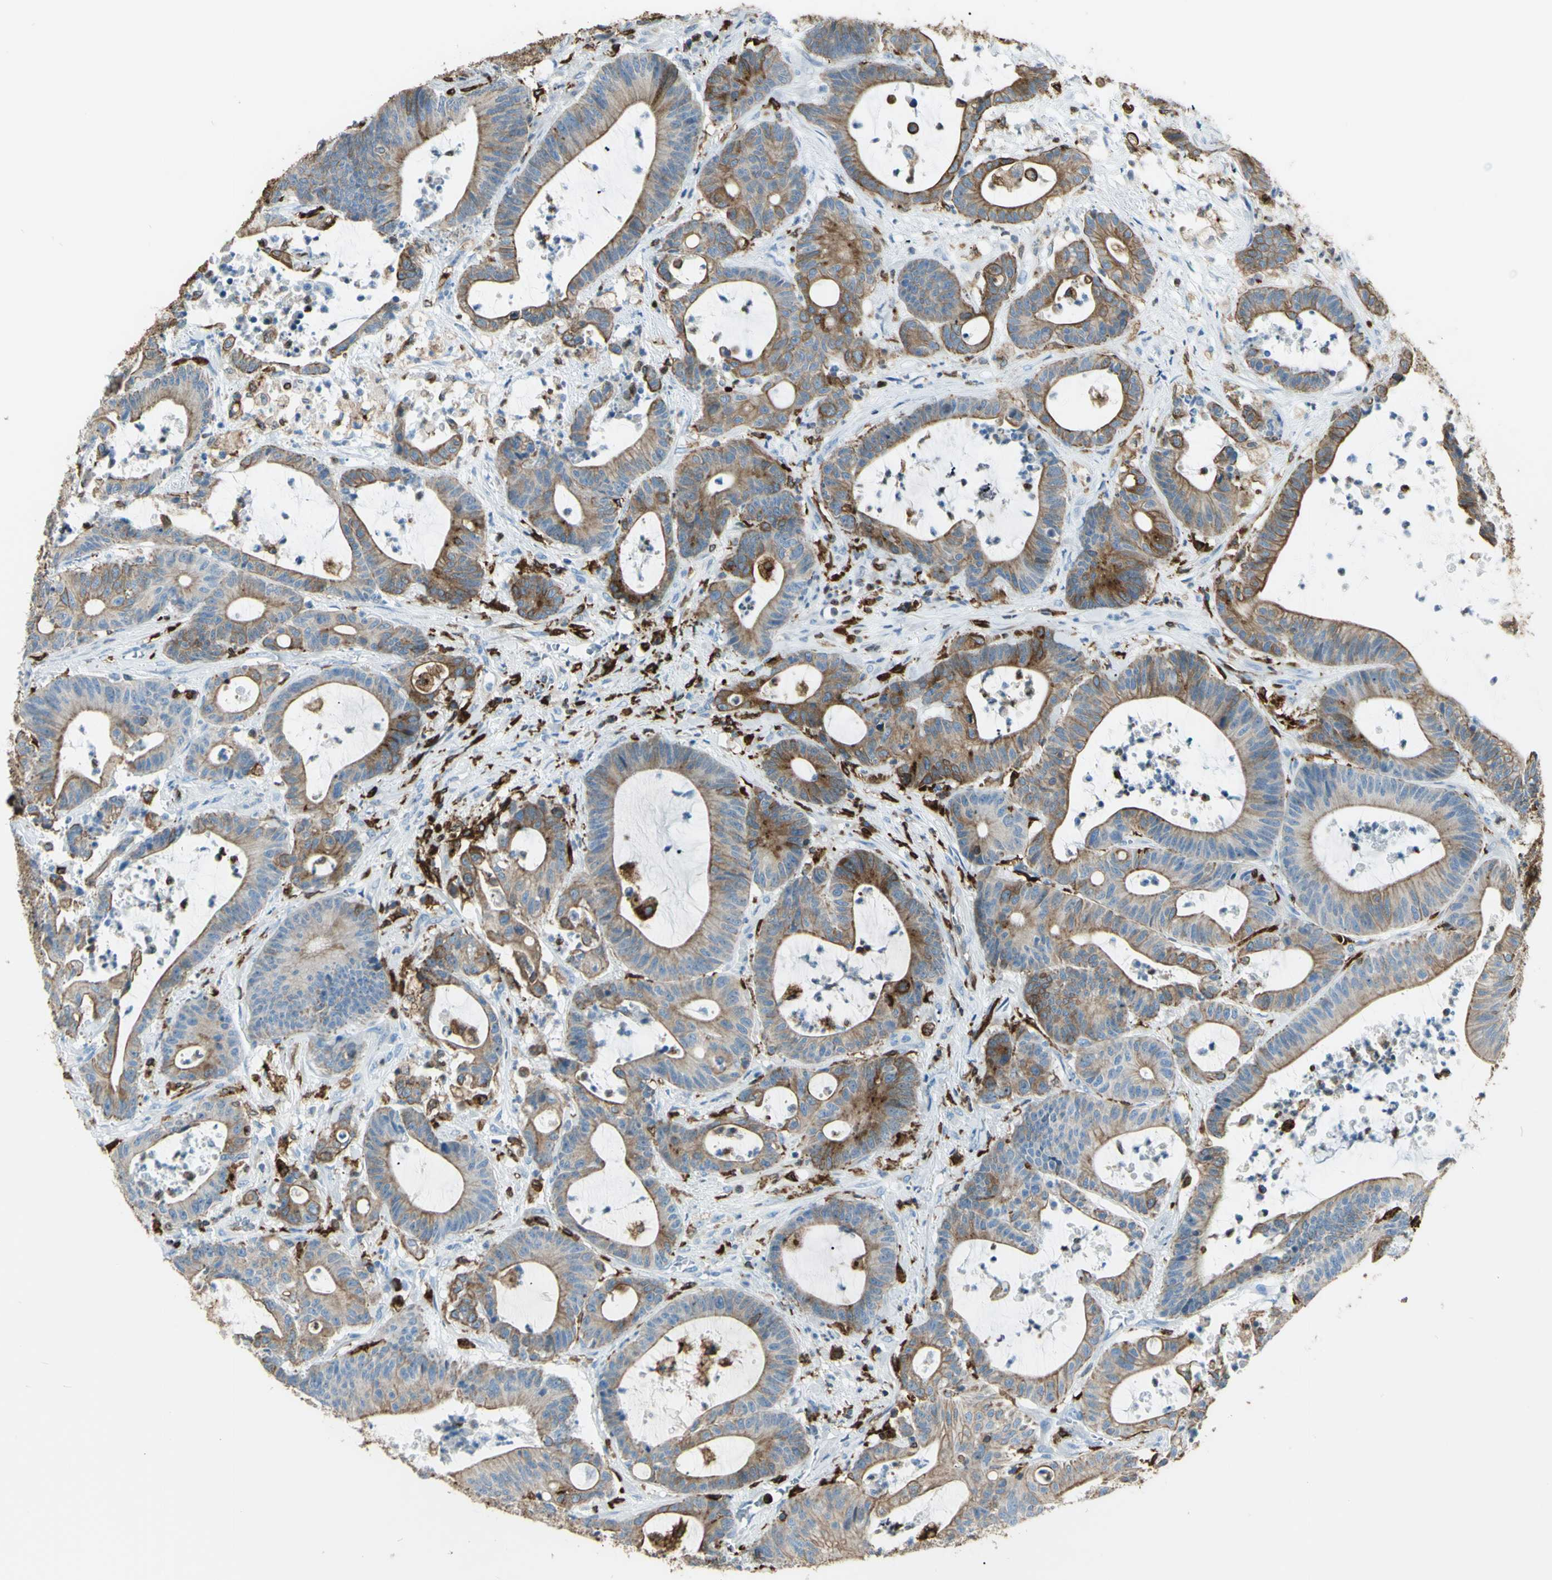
{"staining": {"intensity": "weak", "quantity": ">75%", "location": "cytoplasmic/membranous"}, "tissue": "colorectal cancer", "cell_type": "Tumor cells", "image_type": "cancer", "snomed": [{"axis": "morphology", "description": "Adenocarcinoma, NOS"}, {"axis": "topography", "description": "Colon"}], "caption": "A brown stain labels weak cytoplasmic/membranous expression of a protein in adenocarcinoma (colorectal) tumor cells.", "gene": "CD74", "patient": {"sex": "female", "age": 84}}